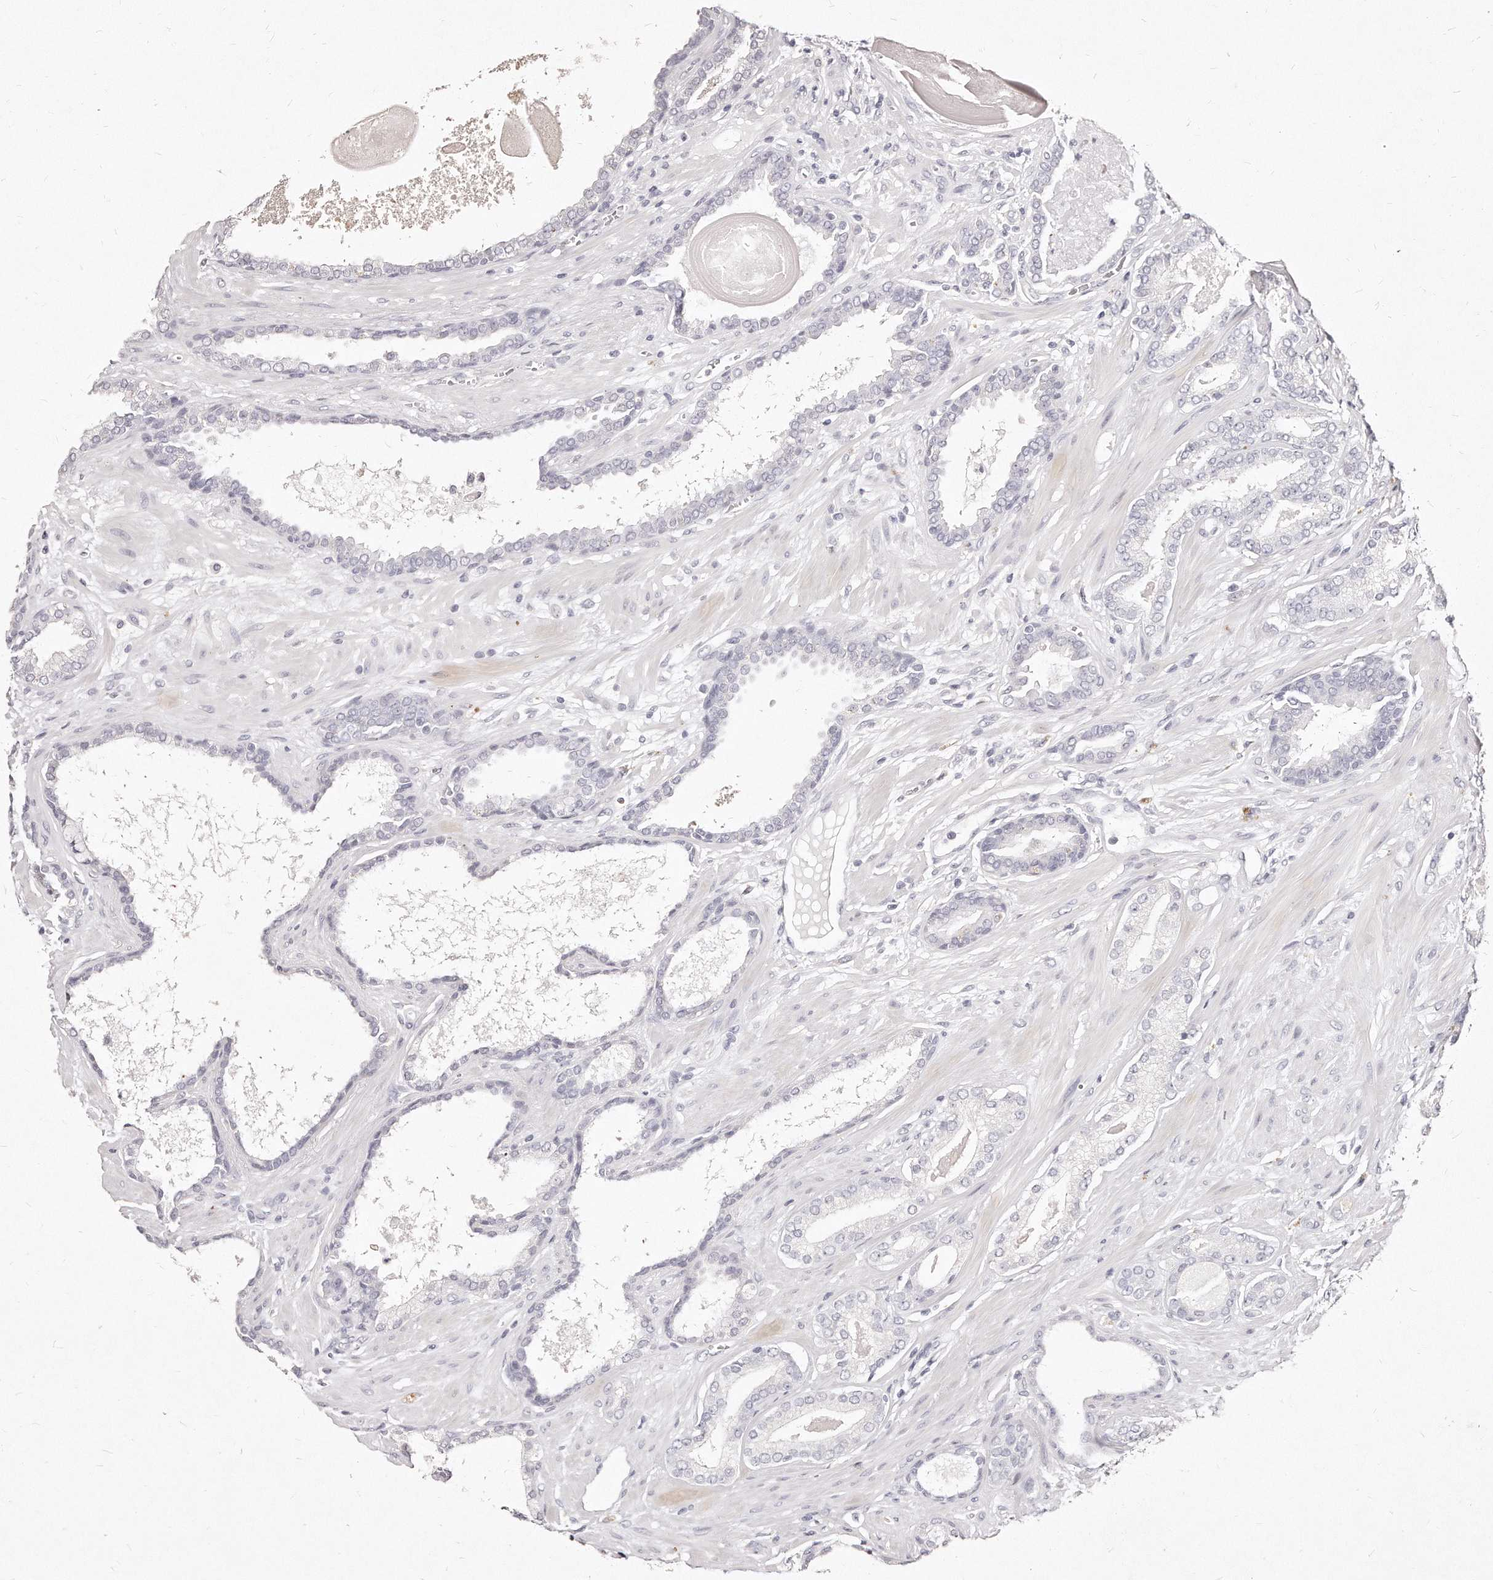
{"staining": {"intensity": "negative", "quantity": "none", "location": "none"}, "tissue": "prostate cancer", "cell_type": "Tumor cells", "image_type": "cancer", "snomed": [{"axis": "morphology", "description": "Adenocarcinoma, Low grade"}, {"axis": "topography", "description": "Prostate"}], "caption": "Prostate cancer stained for a protein using immunohistochemistry (IHC) demonstrates no positivity tumor cells.", "gene": "GDA", "patient": {"sex": "male", "age": 70}}